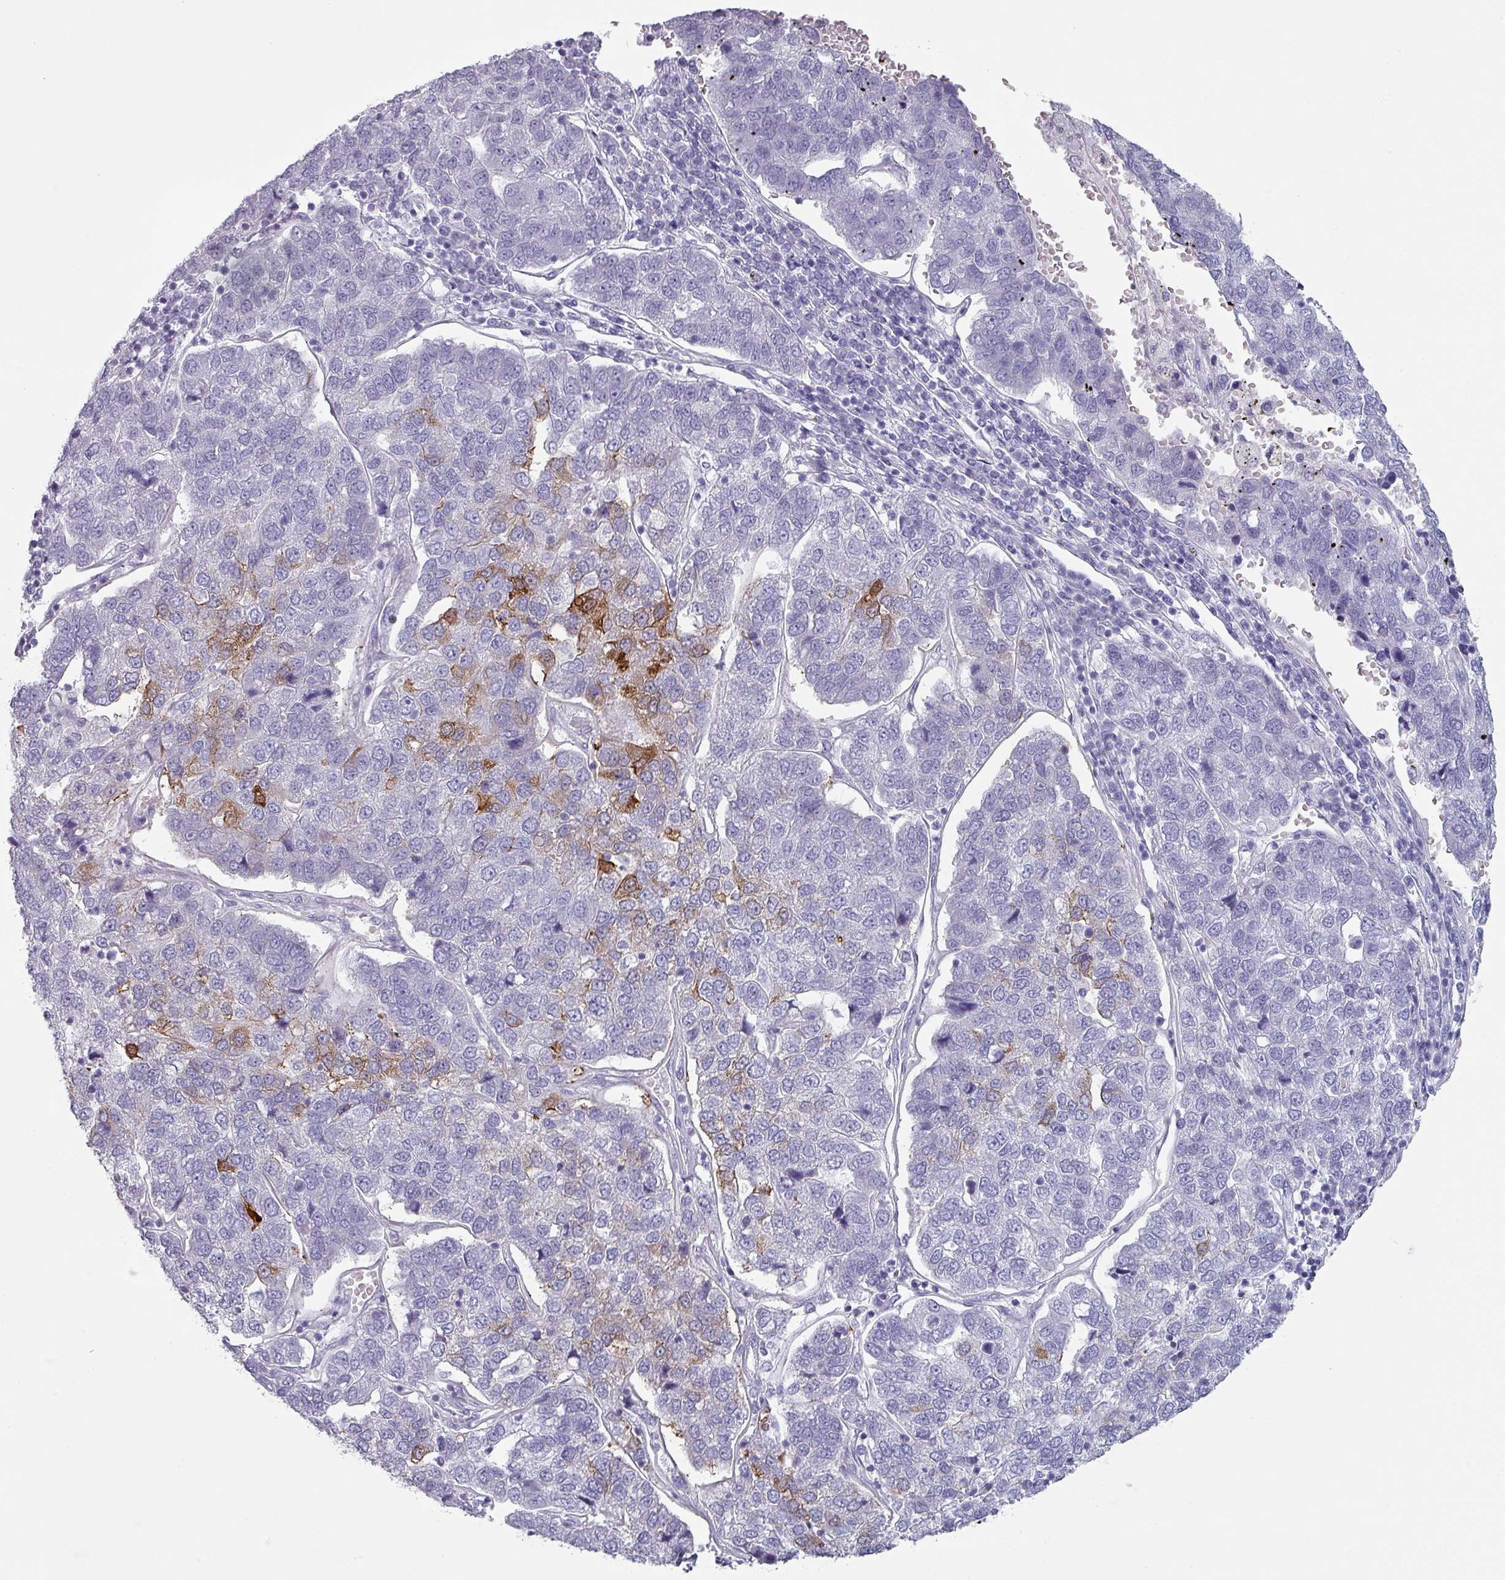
{"staining": {"intensity": "moderate", "quantity": "<25%", "location": "cytoplasmic/membranous"}, "tissue": "pancreatic cancer", "cell_type": "Tumor cells", "image_type": "cancer", "snomed": [{"axis": "morphology", "description": "Adenocarcinoma, NOS"}, {"axis": "topography", "description": "Pancreas"}], "caption": "Brown immunohistochemical staining in human pancreatic cancer (adenocarcinoma) exhibits moderate cytoplasmic/membranous expression in approximately <25% of tumor cells. The protein of interest is shown in brown color, while the nuclei are stained blue.", "gene": "SLC35G2", "patient": {"sex": "female", "age": 61}}